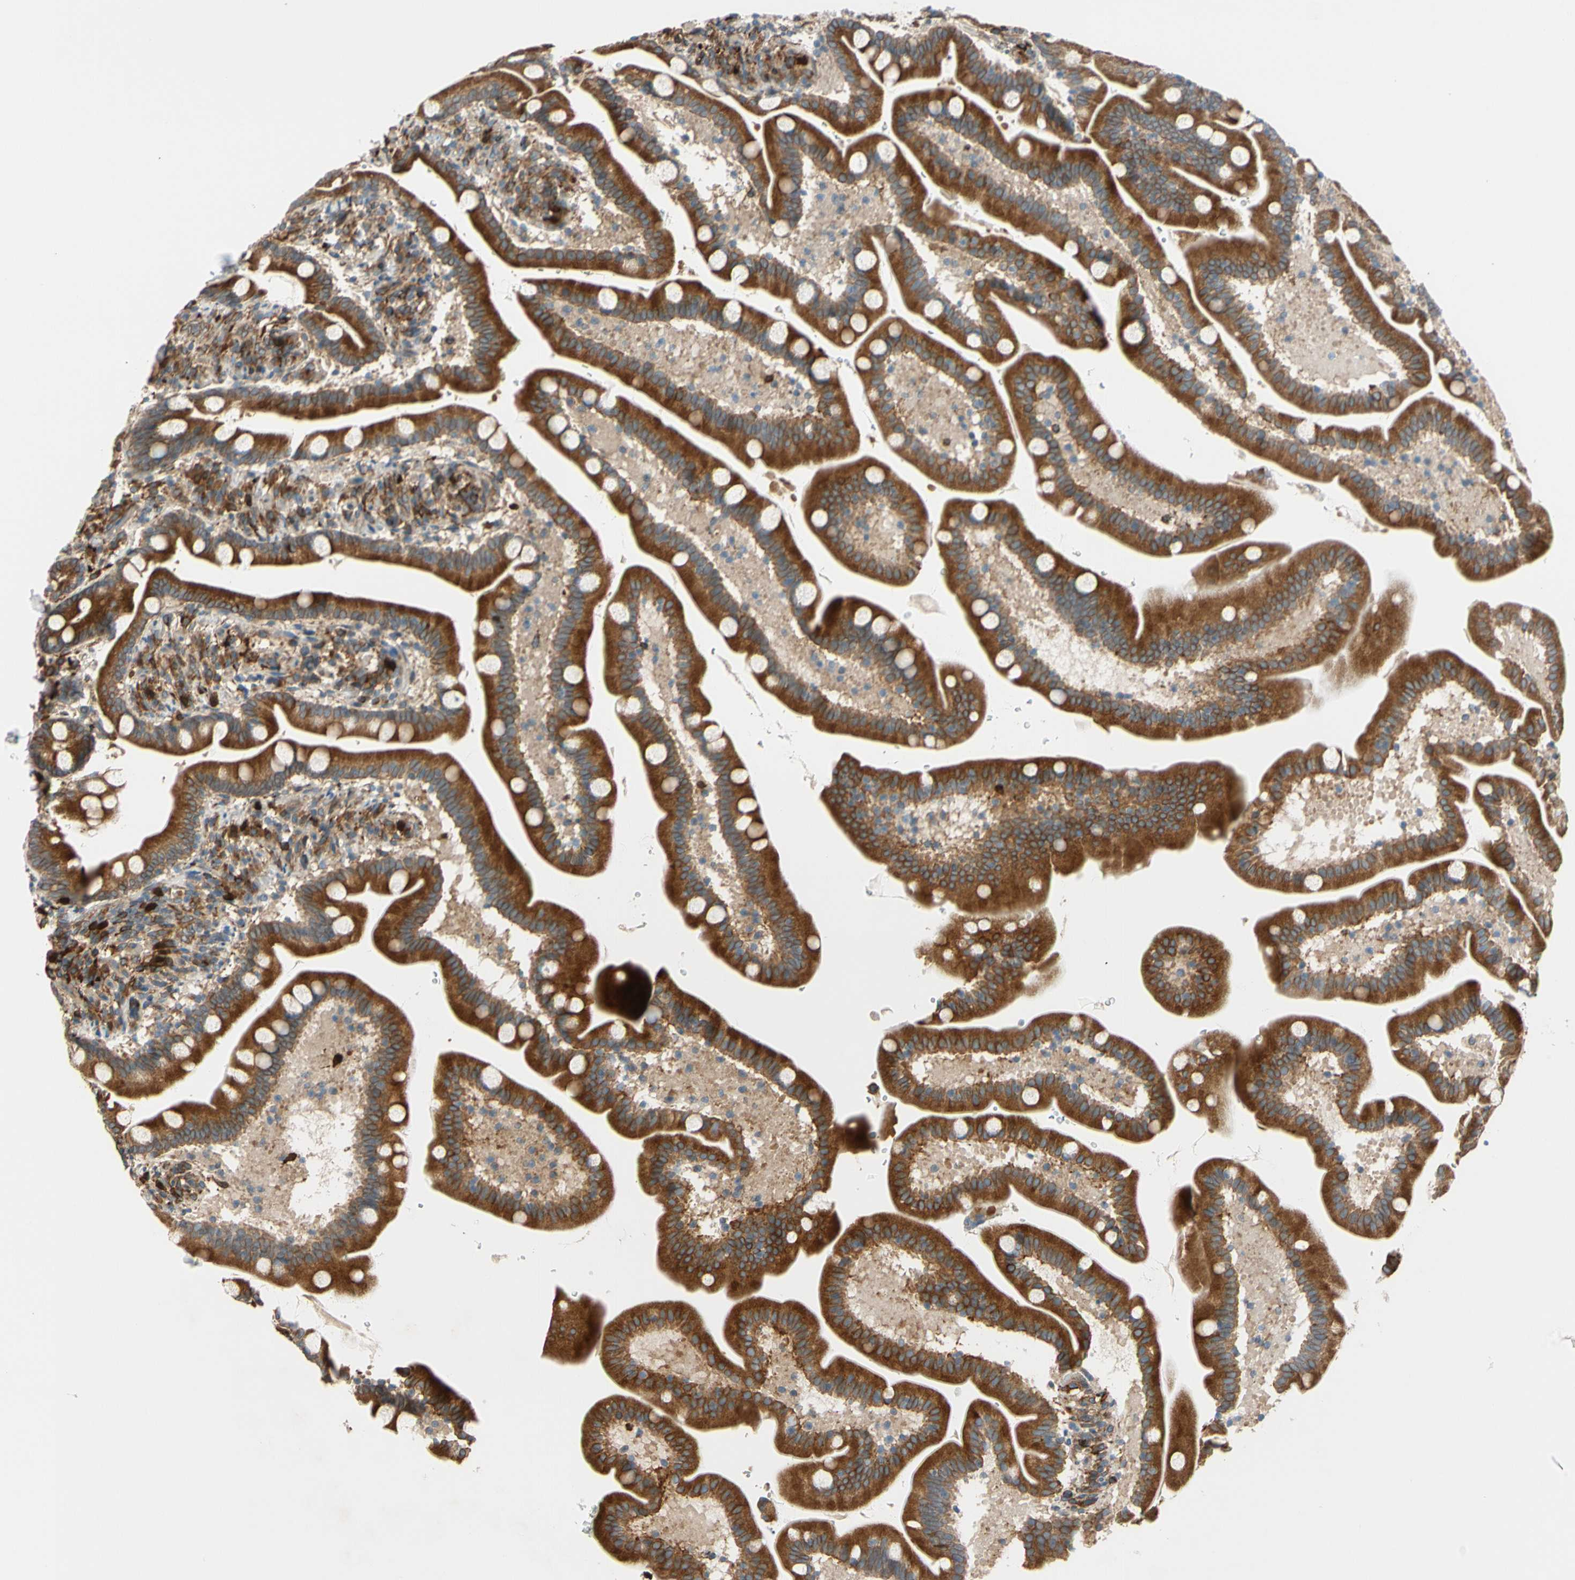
{"staining": {"intensity": "strong", "quantity": ">75%", "location": "cytoplasmic/membranous"}, "tissue": "duodenum", "cell_type": "Glandular cells", "image_type": "normal", "snomed": [{"axis": "morphology", "description": "Normal tissue, NOS"}, {"axis": "topography", "description": "Duodenum"}], "caption": "Protein staining of normal duodenum reveals strong cytoplasmic/membranous expression in approximately >75% of glandular cells. The staining was performed using DAB (3,3'-diaminobenzidine), with brown indicating positive protein expression. Nuclei are stained blue with hematoxylin.", "gene": "CLCC1", "patient": {"sex": "male", "age": 54}}